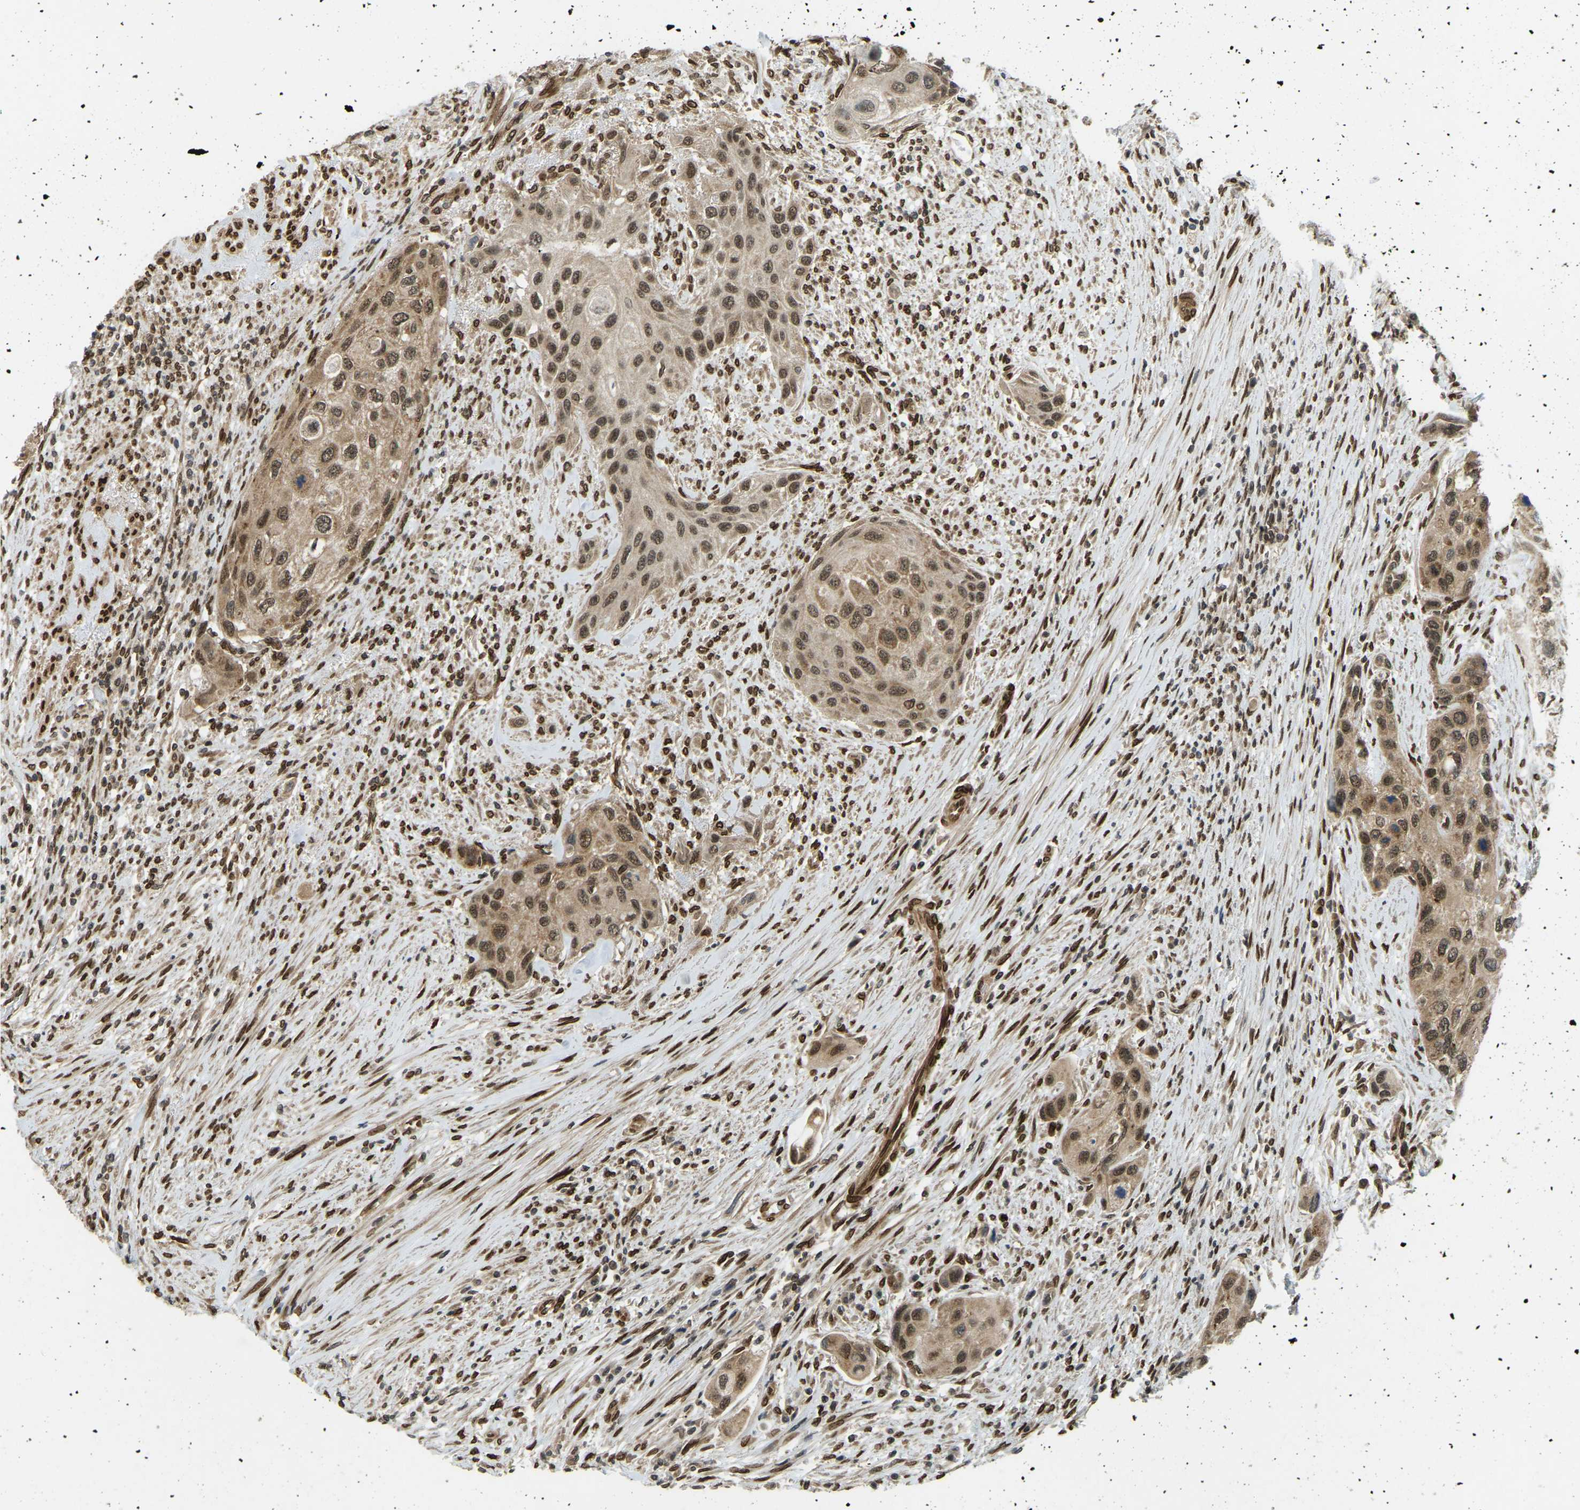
{"staining": {"intensity": "moderate", "quantity": ">75%", "location": "cytoplasmic/membranous,nuclear"}, "tissue": "urothelial cancer", "cell_type": "Tumor cells", "image_type": "cancer", "snomed": [{"axis": "morphology", "description": "Urothelial carcinoma, High grade"}, {"axis": "topography", "description": "Urinary bladder"}], "caption": "Urothelial cancer tissue displays moderate cytoplasmic/membranous and nuclear staining in approximately >75% of tumor cells", "gene": "SYNE1", "patient": {"sex": "female", "age": 56}}